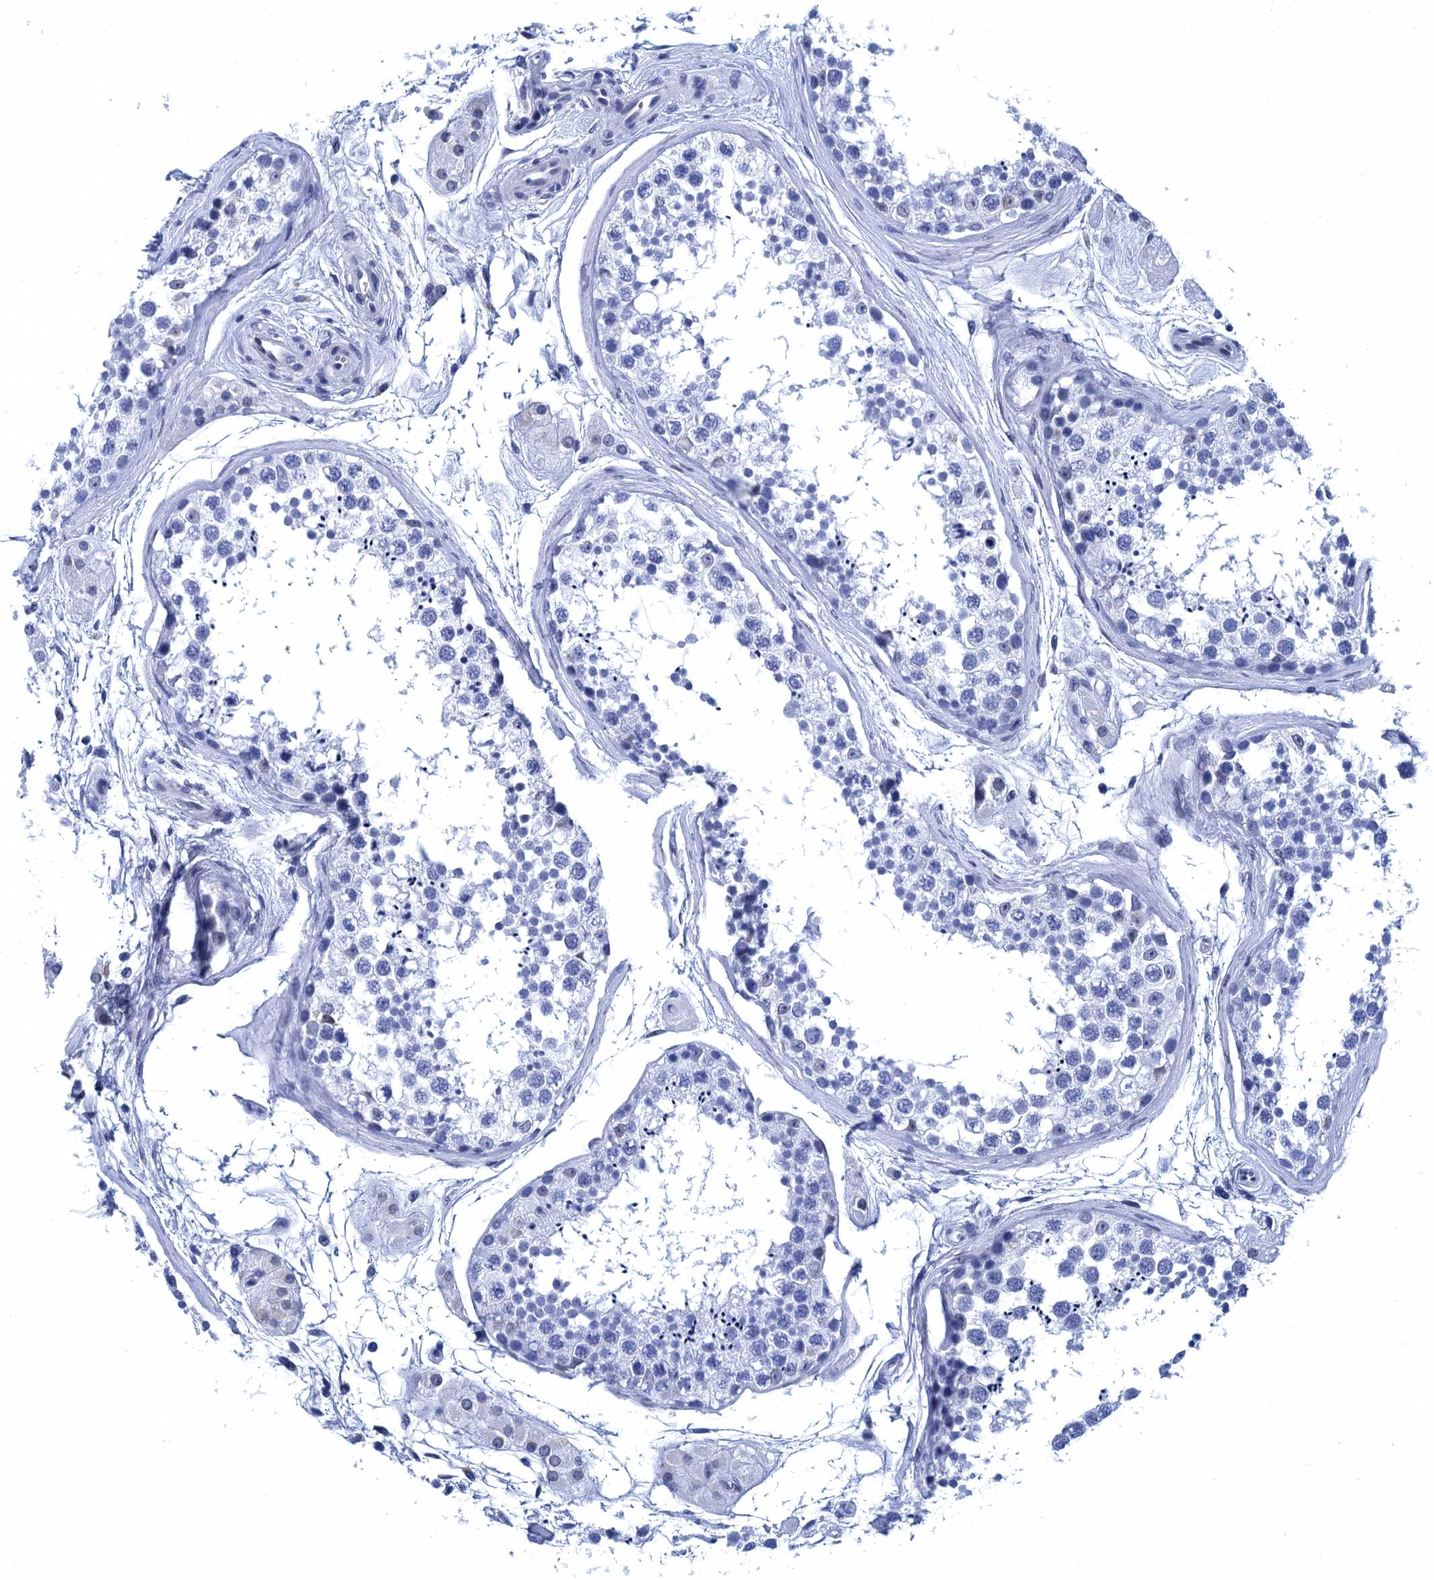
{"staining": {"intensity": "negative", "quantity": "none", "location": "none"}, "tissue": "testis", "cell_type": "Cells in seminiferous ducts", "image_type": "normal", "snomed": [{"axis": "morphology", "description": "Normal tissue, NOS"}, {"axis": "topography", "description": "Testis"}], "caption": "Immunohistochemistry (IHC) of normal testis displays no staining in cells in seminiferous ducts. (Brightfield microscopy of DAB (3,3'-diaminobenzidine) immunohistochemistry at high magnification).", "gene": "METTL25", "patient": {"sex": "male", "age": 56}}